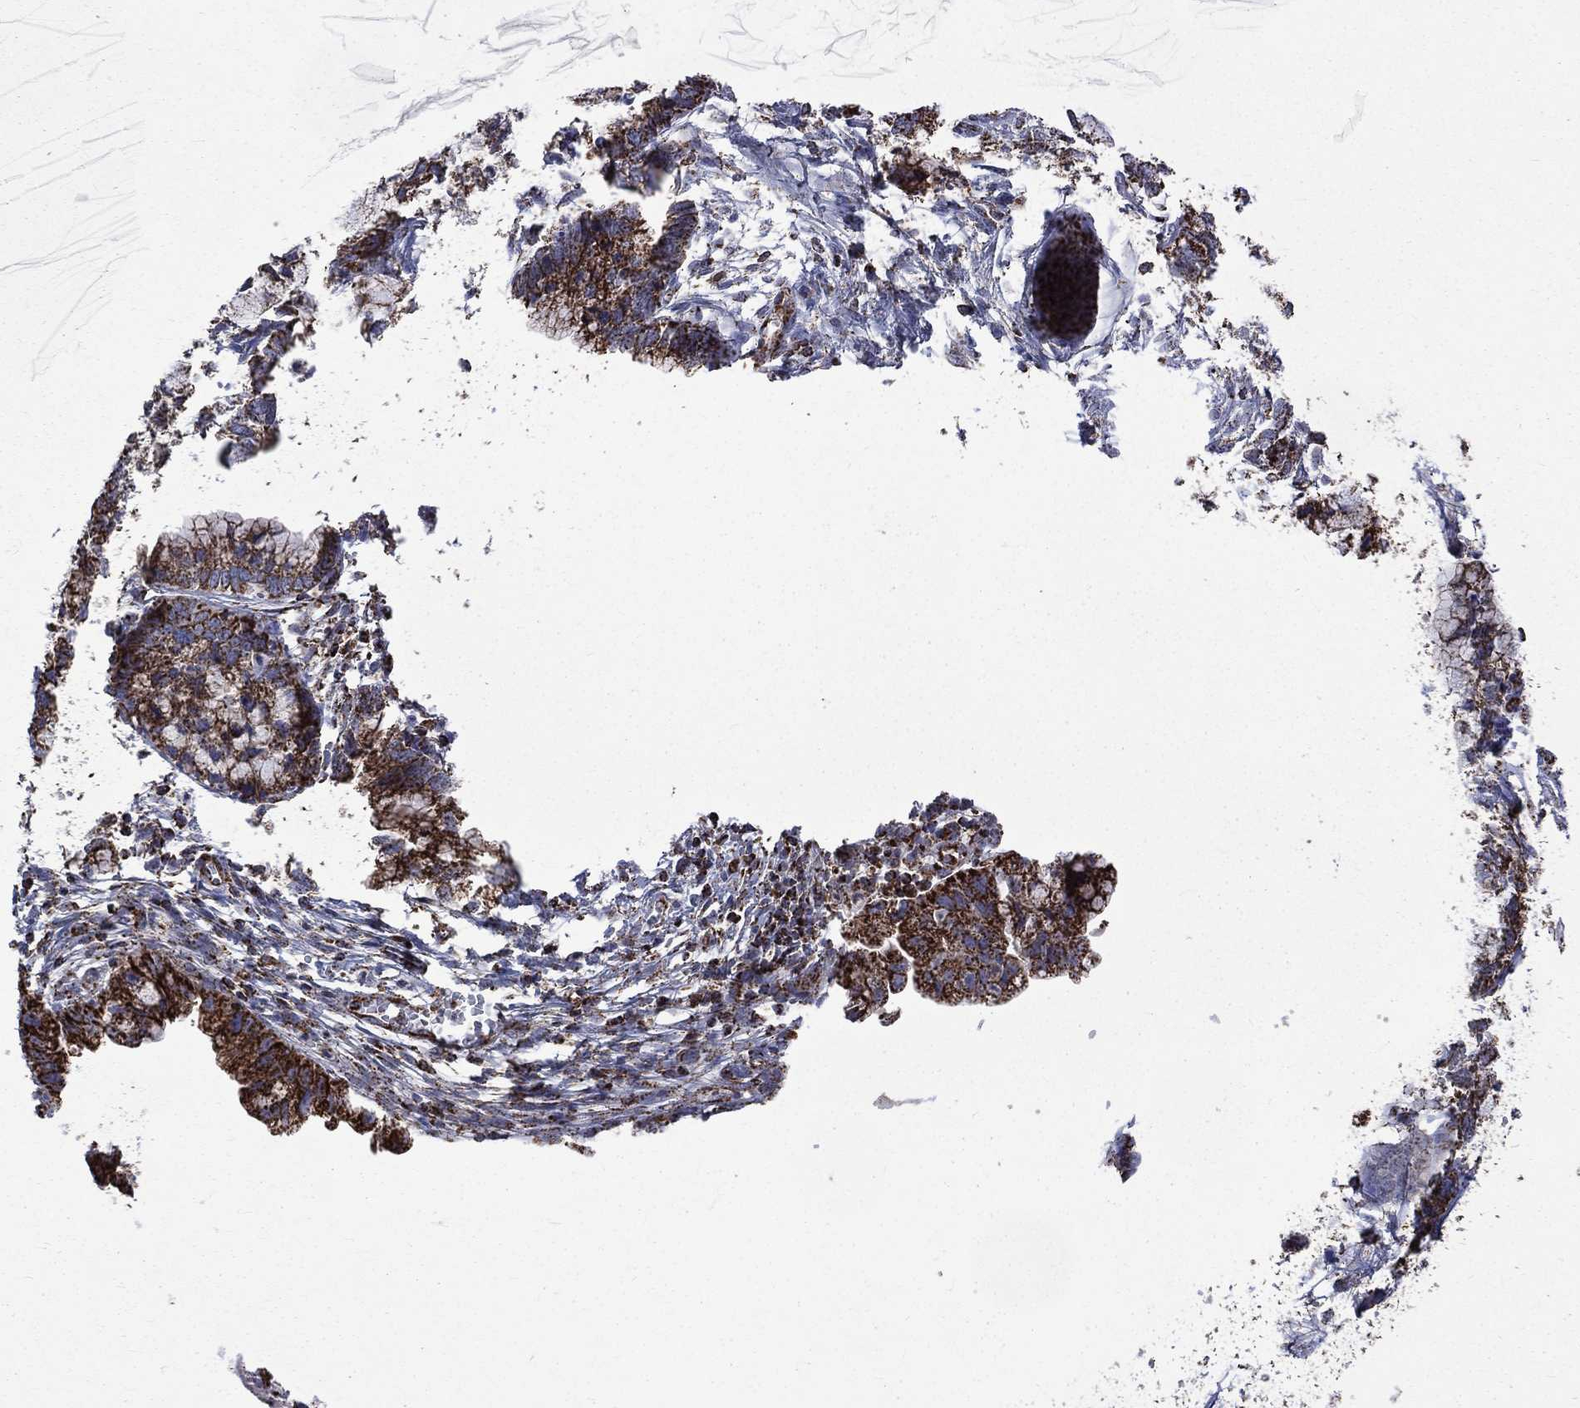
{"staining": {"intensity": "strong", "quantity": ">75%", "location": "cytoplasmic/membranous"}, "tissue": "cervical cancer", "cell_type": "Tumor cells", "image_type": "cancer", "snomed": [{"axis": "morphology", "description": "Adenocarcinoma, NOS"}, {"axis": "topography", "description": "Cervix"}], "caption": "Cervical cancer (adenocarcinoma) was stained to show a protein in brown. There is high levels of strong cytoplasmic/membranous expression in about >75% of tumor cells.", "gene": "GOT2", "patient": {"sex": "female", "age": 44}}